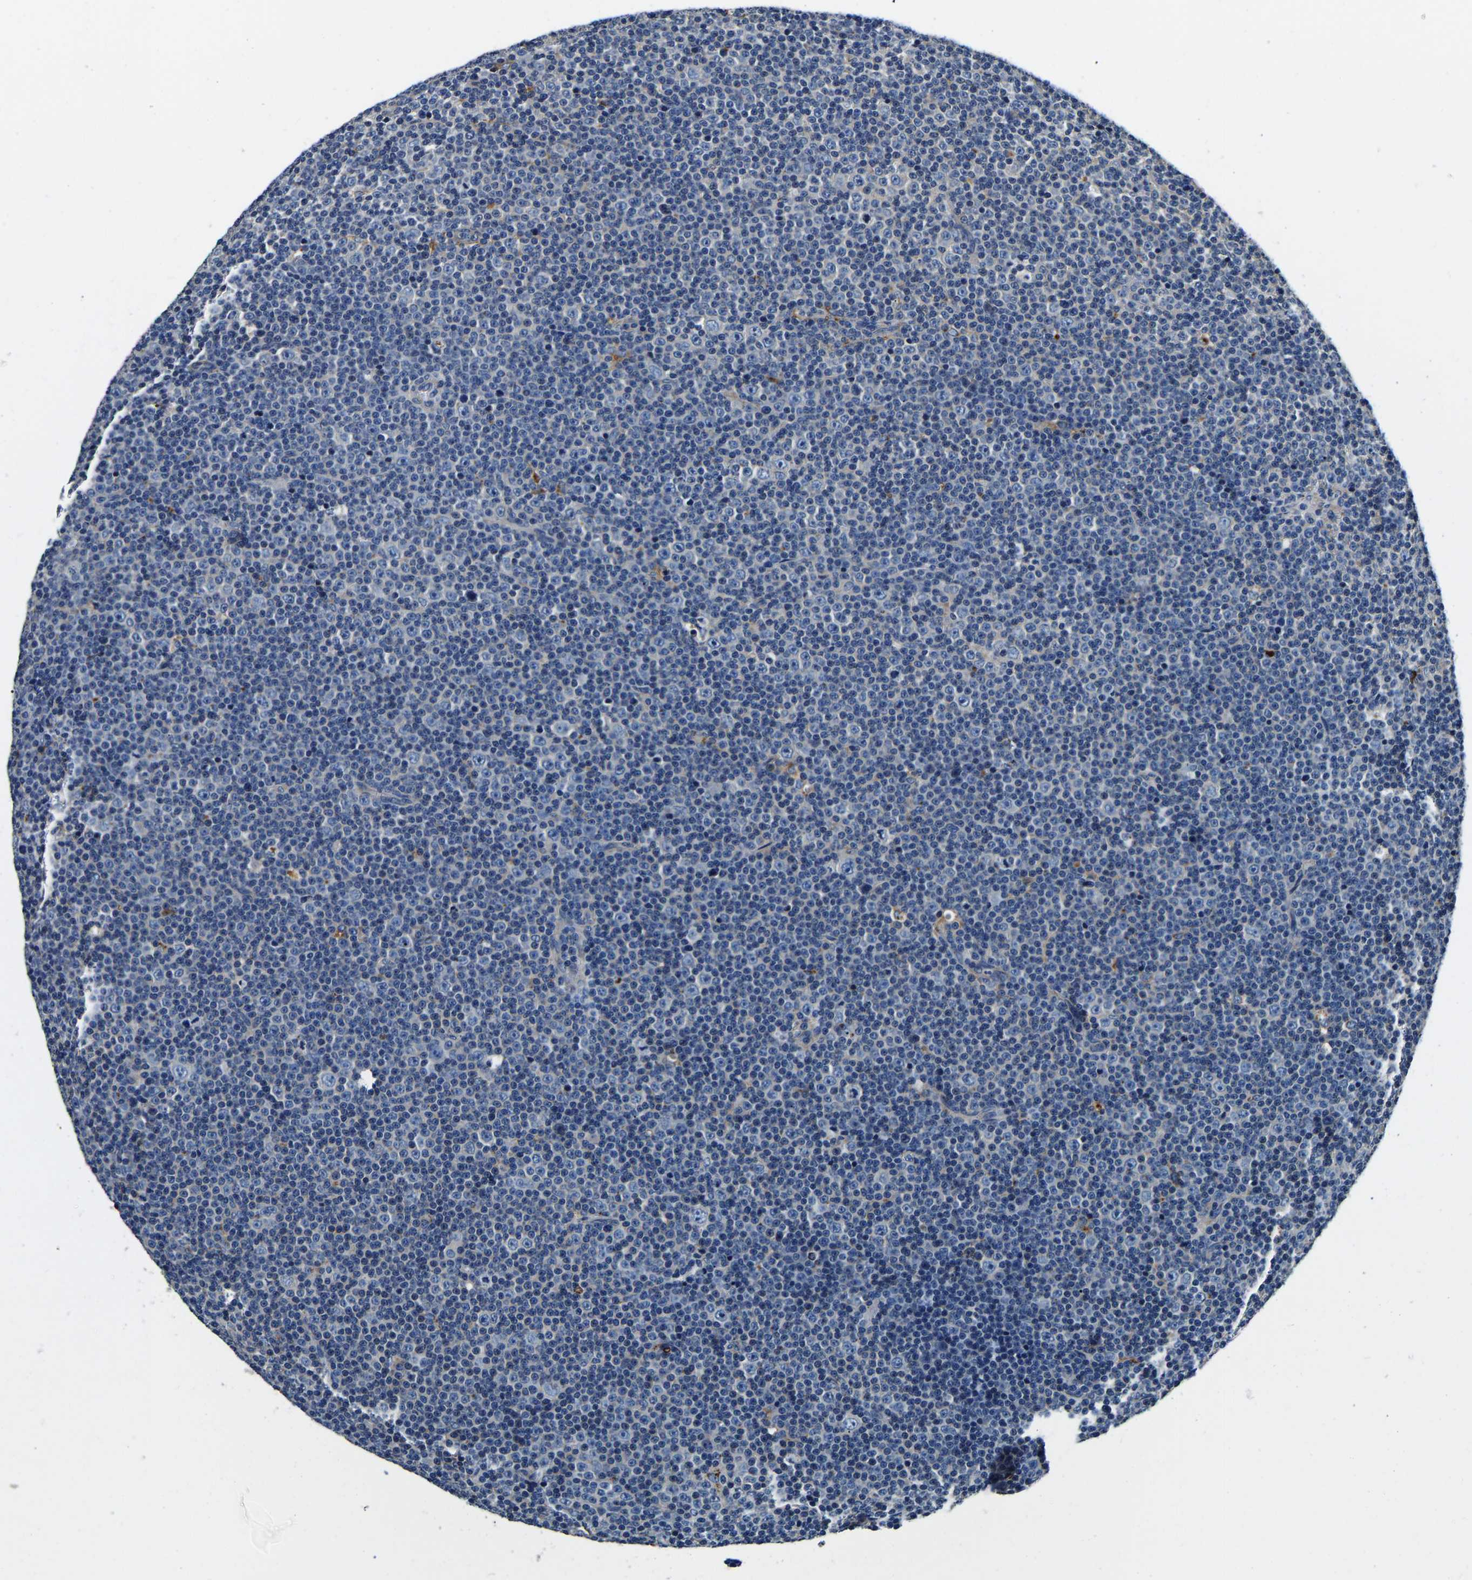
{"staining": {"intensity": "negative", "quantity": "none", "location": "none"}, "tissue": "lymphoma", "cell_type": "Tumor cells", "image_type": "cancer", "snomed": [{"axis": "morphology", "description": "Malignant lymphoma, non-Hodgkin's type, Low grade"}, {"axis": "topography", "description": "Lymph node"}], "caption": "Human lymphoma stained for a protein using immunohistochemistry (IHC) displays no staining in tumor cells.", "gene": "SH3GLB1", "patient": {"sex": "female", "age": 67}}